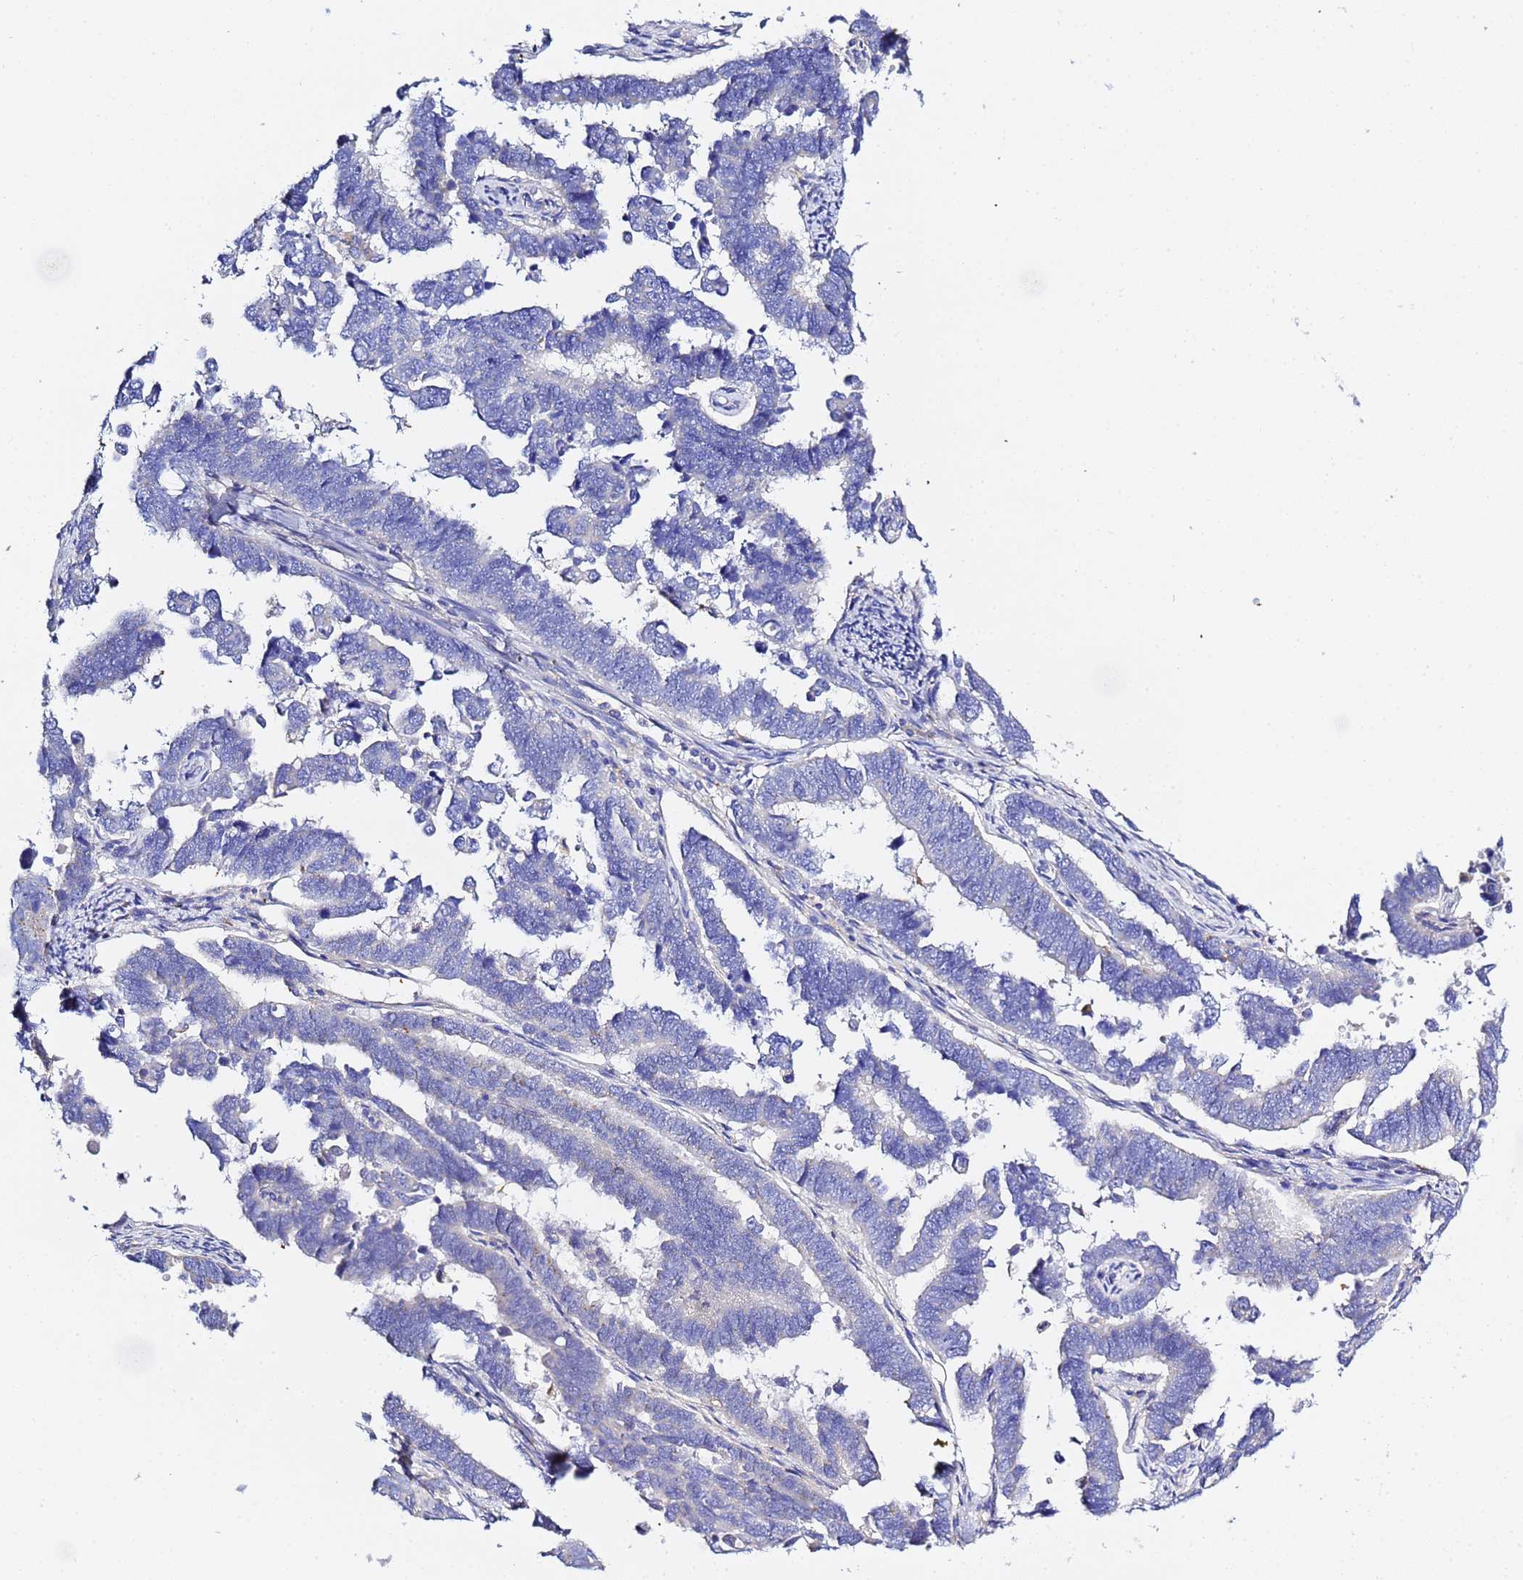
{"staining": {"intensity": "weak", "quantity": "<25%", "location": "cytoplasmic/membranous"}, "tissue": "endometrial cancer", "cell_type": "Tumor cells", "image_type": "cancer", "snomed": [{"axis": "morphology", "description": "Adenocarcinoma, NOS"}, {"axis": "topography", "description": "Endometrium"}], "caption": "Tumor cells are negative for protein expression in human endometrial adenocarcinoma.", "gene": "VTI1B", "patient": {"sex": "female", "age": 75}}